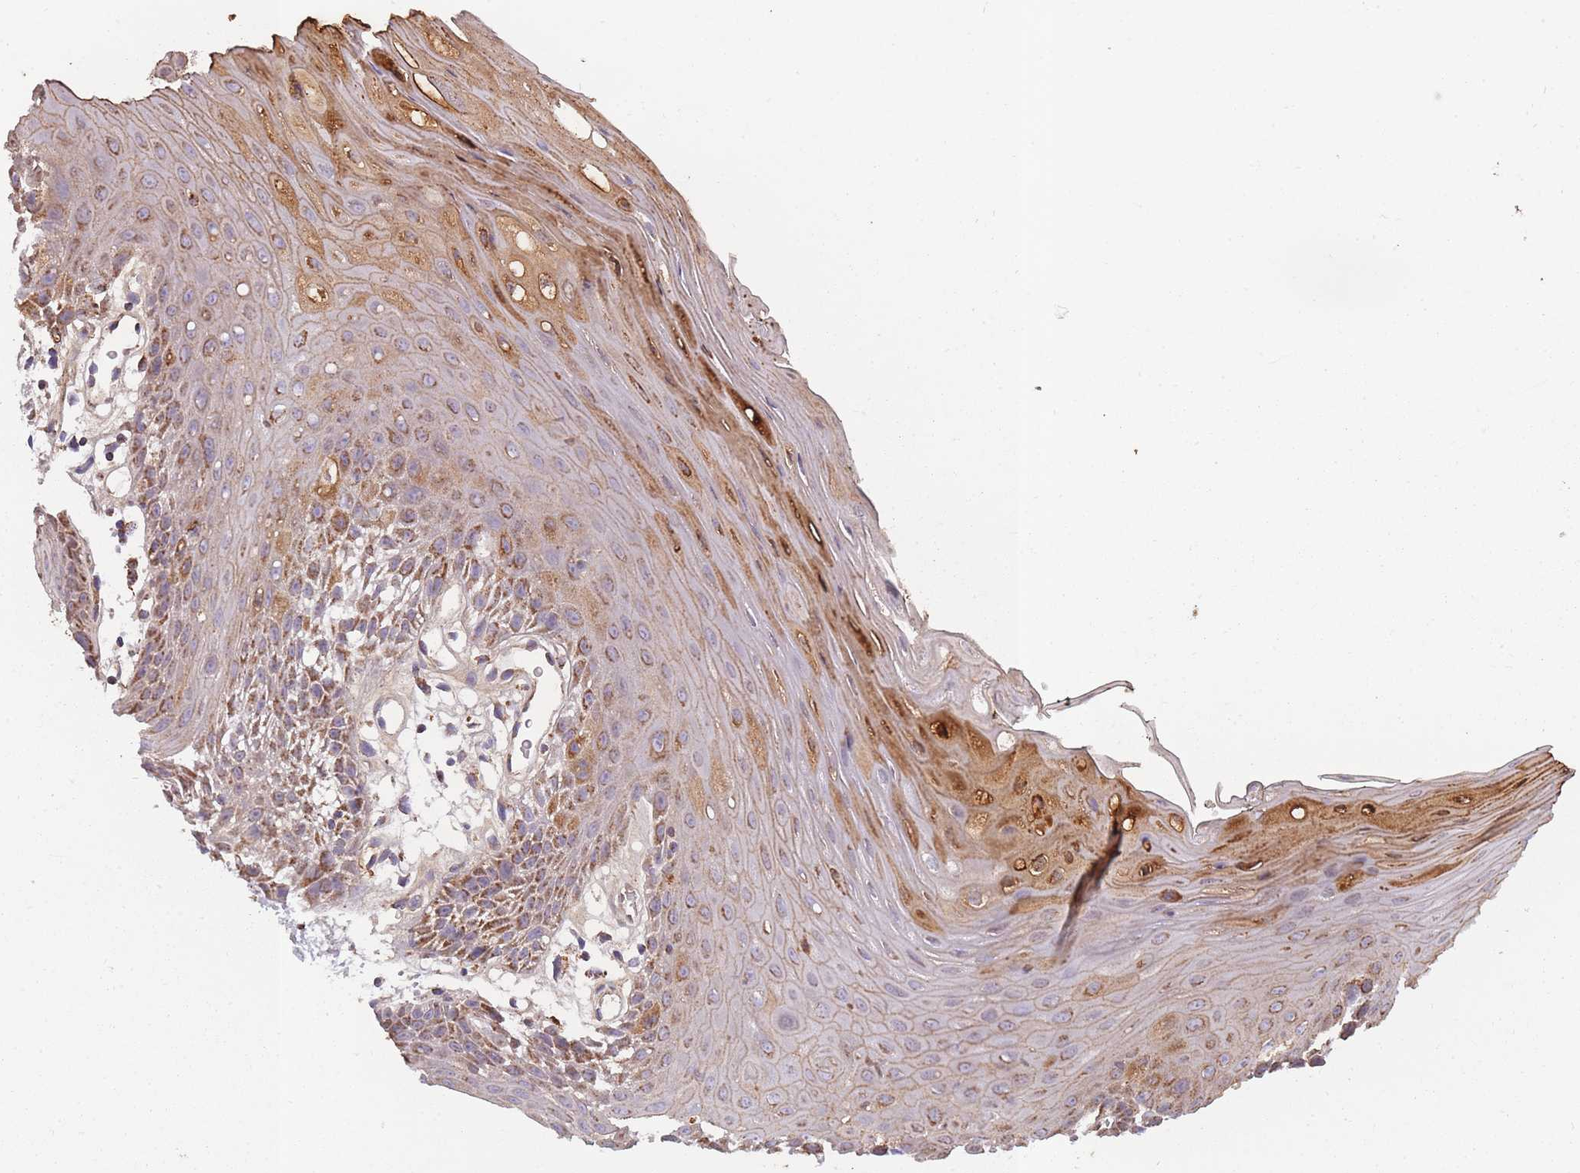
{"staining": {"intensity": "moderate", "quantity": "25%-75%", "location": "cytoplasmic/membranous"}, "tissue": "oral mucosa", "cell_type": "Squamous epithelial cells", "image_type": "normal", "snomed": [{"axis": "morphology", "description": "Normal tissue, NOS"}, {"axis": "topography", "description": "Oral tissue"}, {"axis": "topography", "description": "Tounge, NOS"}], "caption": "This is an image of immunohistochemistry (IHC) staining of benign oral mucosa, which shows moderate expression in the cytoplasmic/membranous of squamous epithelial cells.", "gene": "KAT2A", "patient": {"sex": "female", "age": 59}}